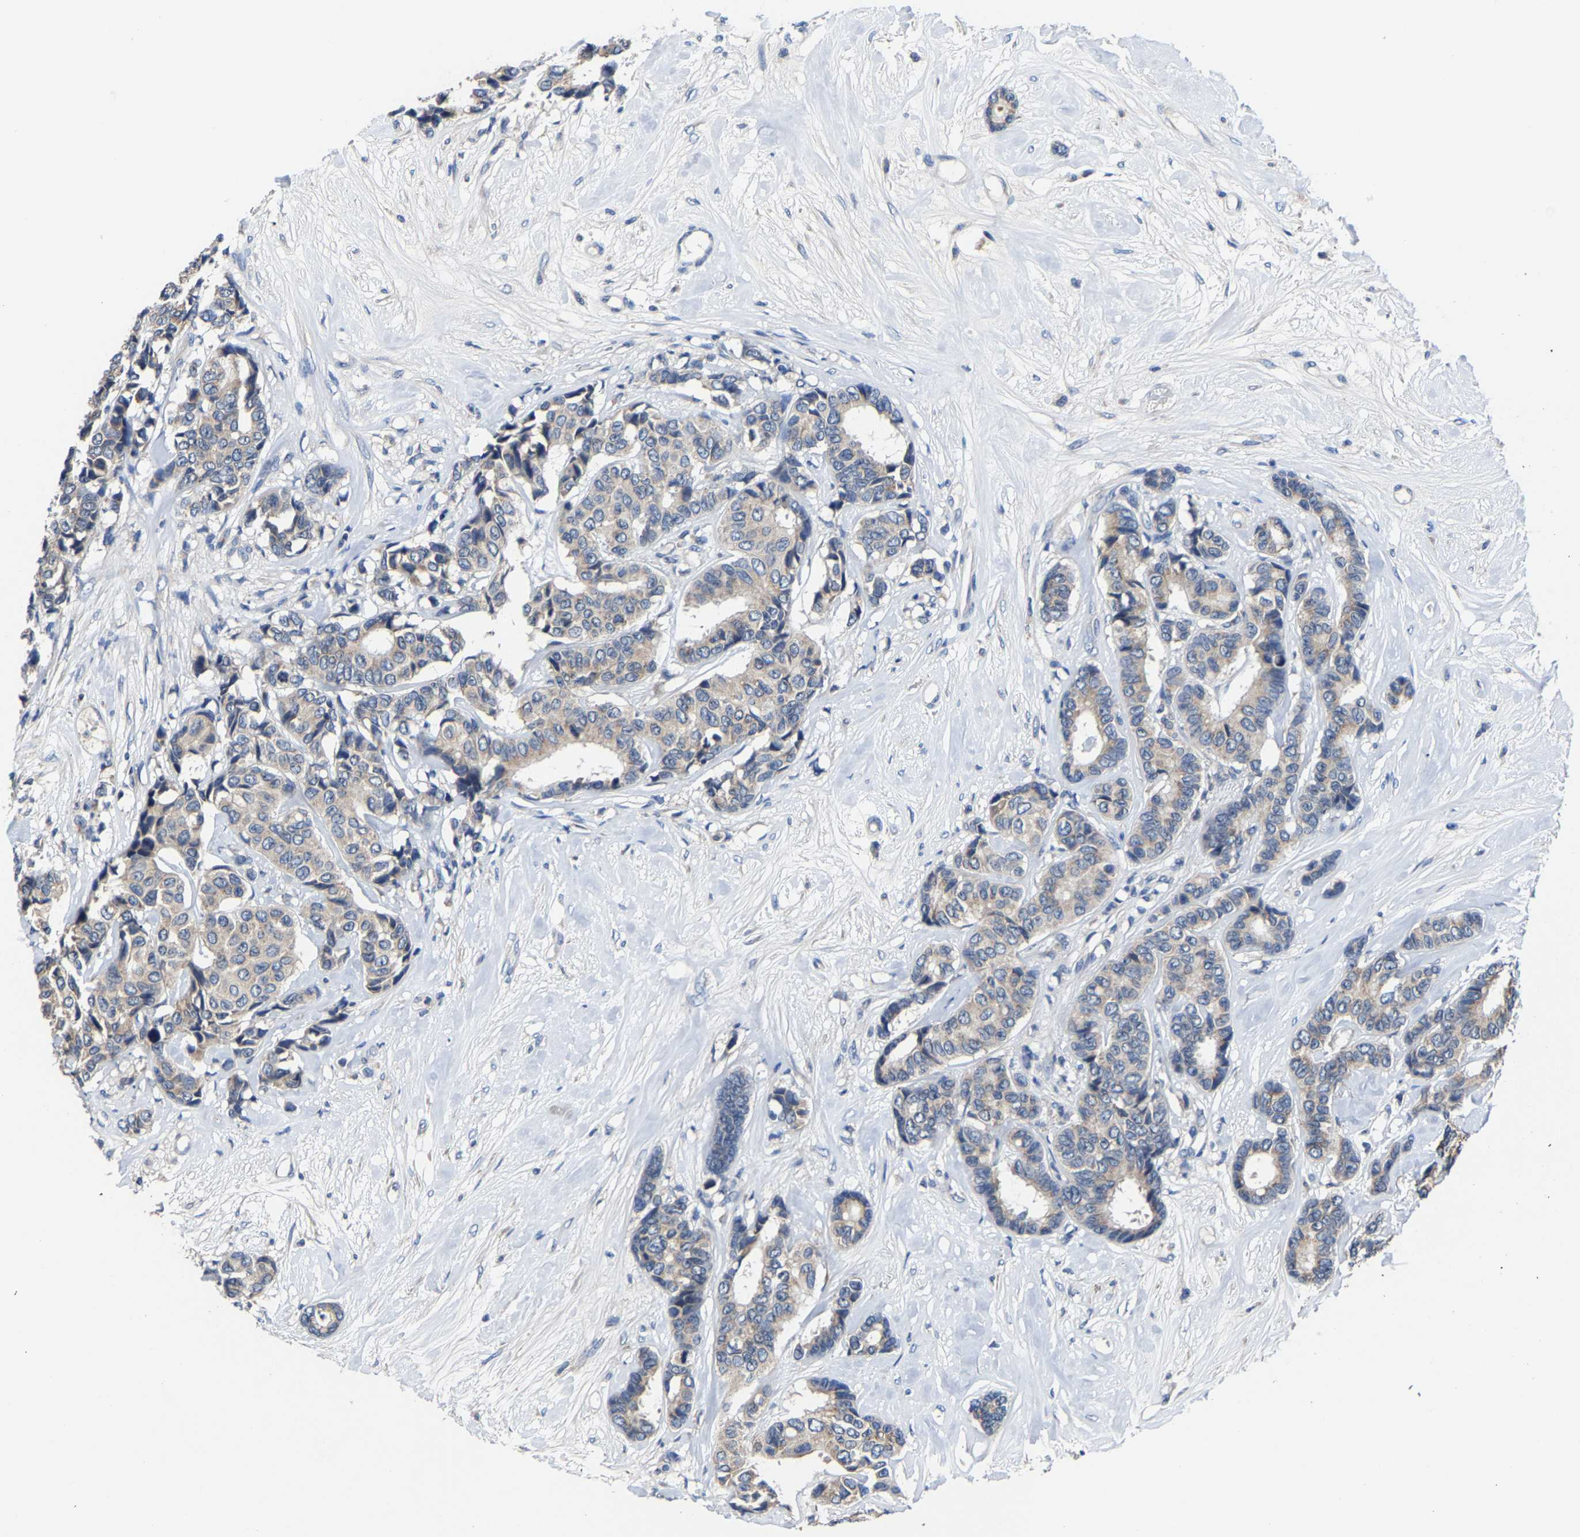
{"staining": {"intensity": "weak", "quantity": "<25%", "location": "cytoplasmic/membranous"}, "tissue": "breast cancer", "cell_type": "Tumor cells", "image_type": "cancer", "snomed": [{"axis": "morphology", "description": "Duct carcinoma"}, {"axis": "topography", "description": "Breast"}], "caption": "Tumor cells show no significant protein expression in intraductal carcinoma (breast).", "gene": "EBAG9", "patient": {"sex": "female", "age": 87}}